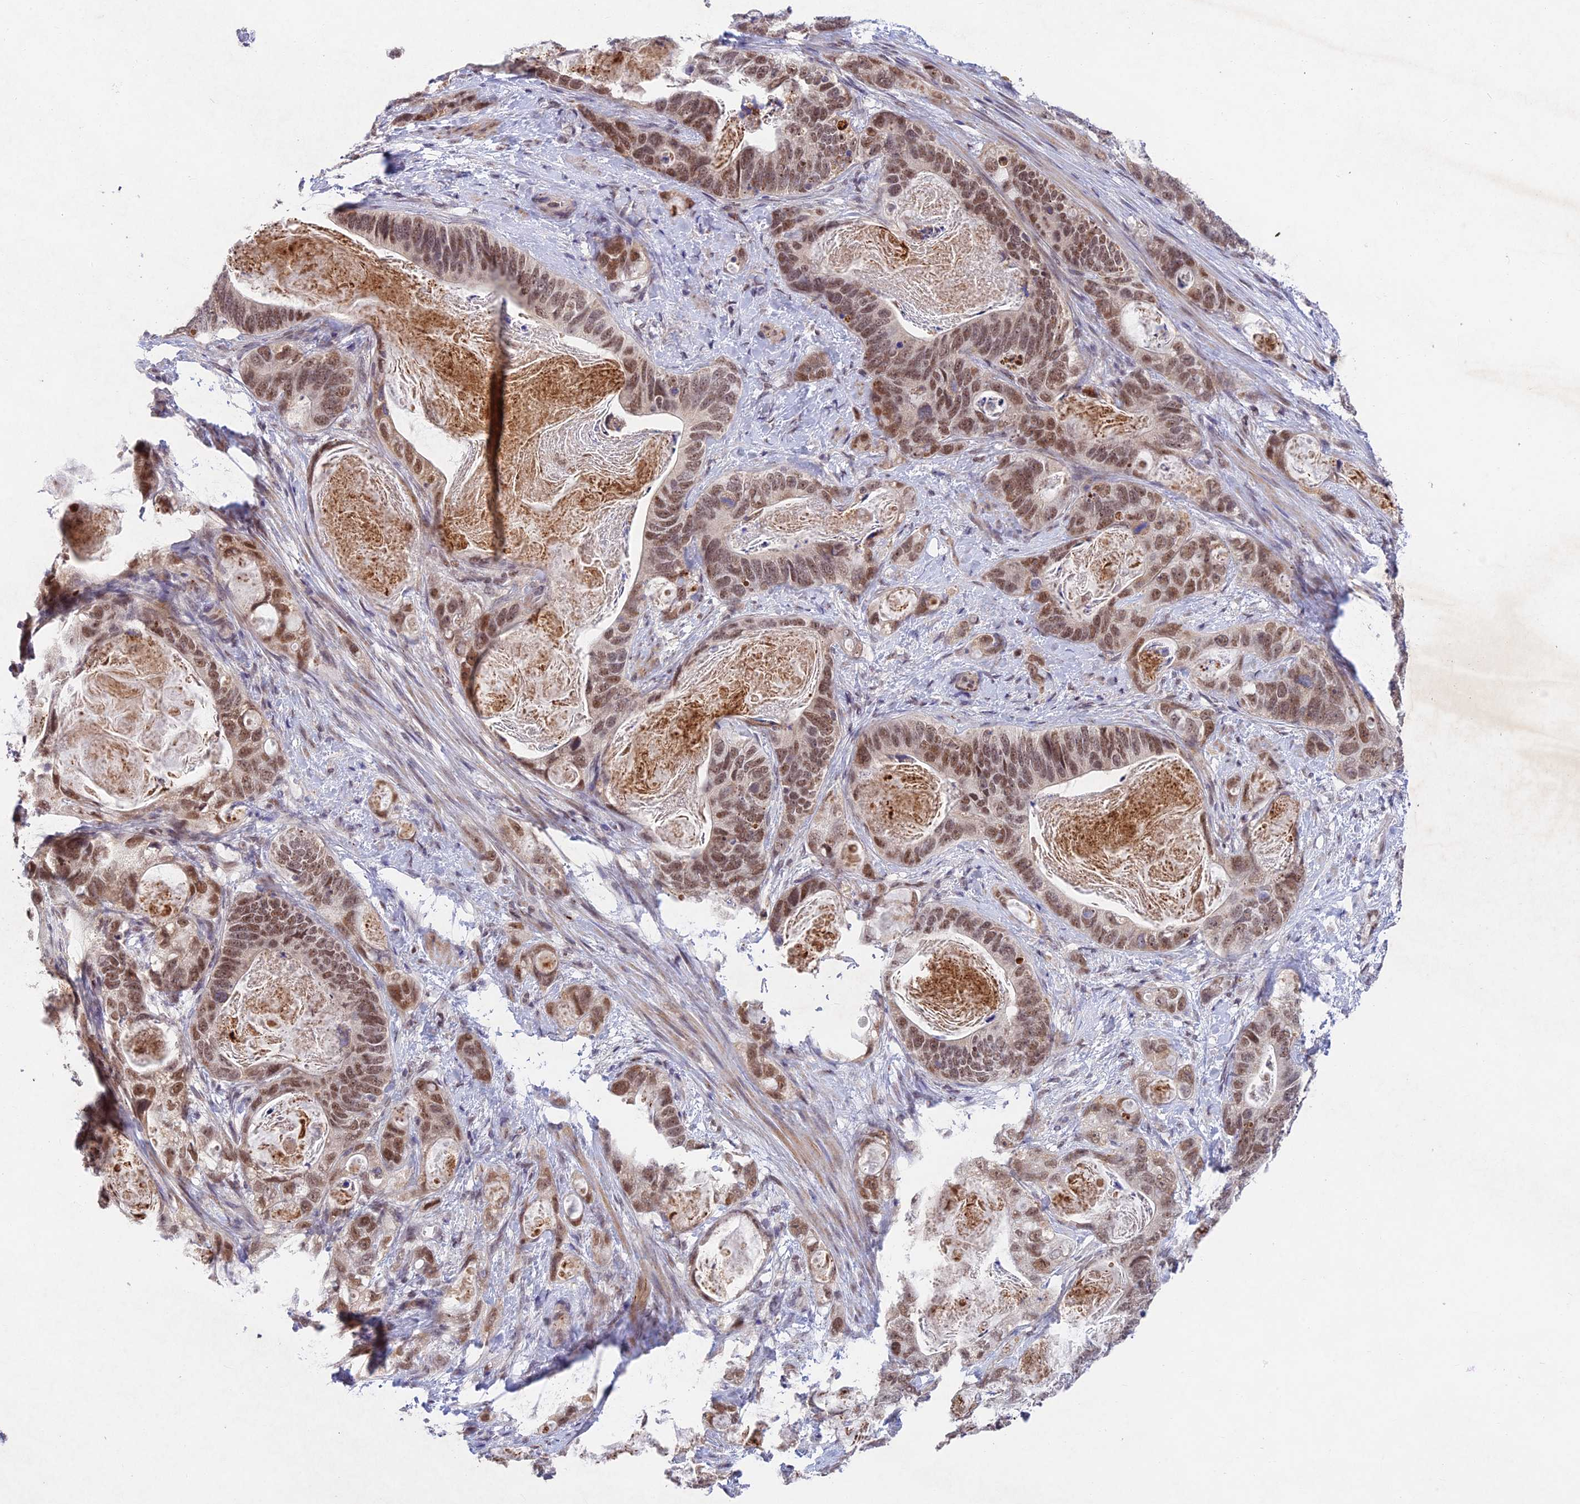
{"staining": {"intensity": "moderate", "quantity": ">75%", "location": "nuclear"}, "tissue": "stomach cancer", "cell_type": "Tumor cells", "image_type": "cancer", "snomed": [{"axis": "morphology", "description": "Normal tissue, NOS"}, {"axis": "morphology", "description": "Adenocarcinoma, NOS"}, {"axis": "topography", "description": "Stomach"}], "caption": "The immunohistochemical stain highlights moderate nuclear expression in tumor cells of adenocarcinoma (stomach) tissue.", "gene": "RAVER1", "patient": {"sex": "female", "age": 89}}